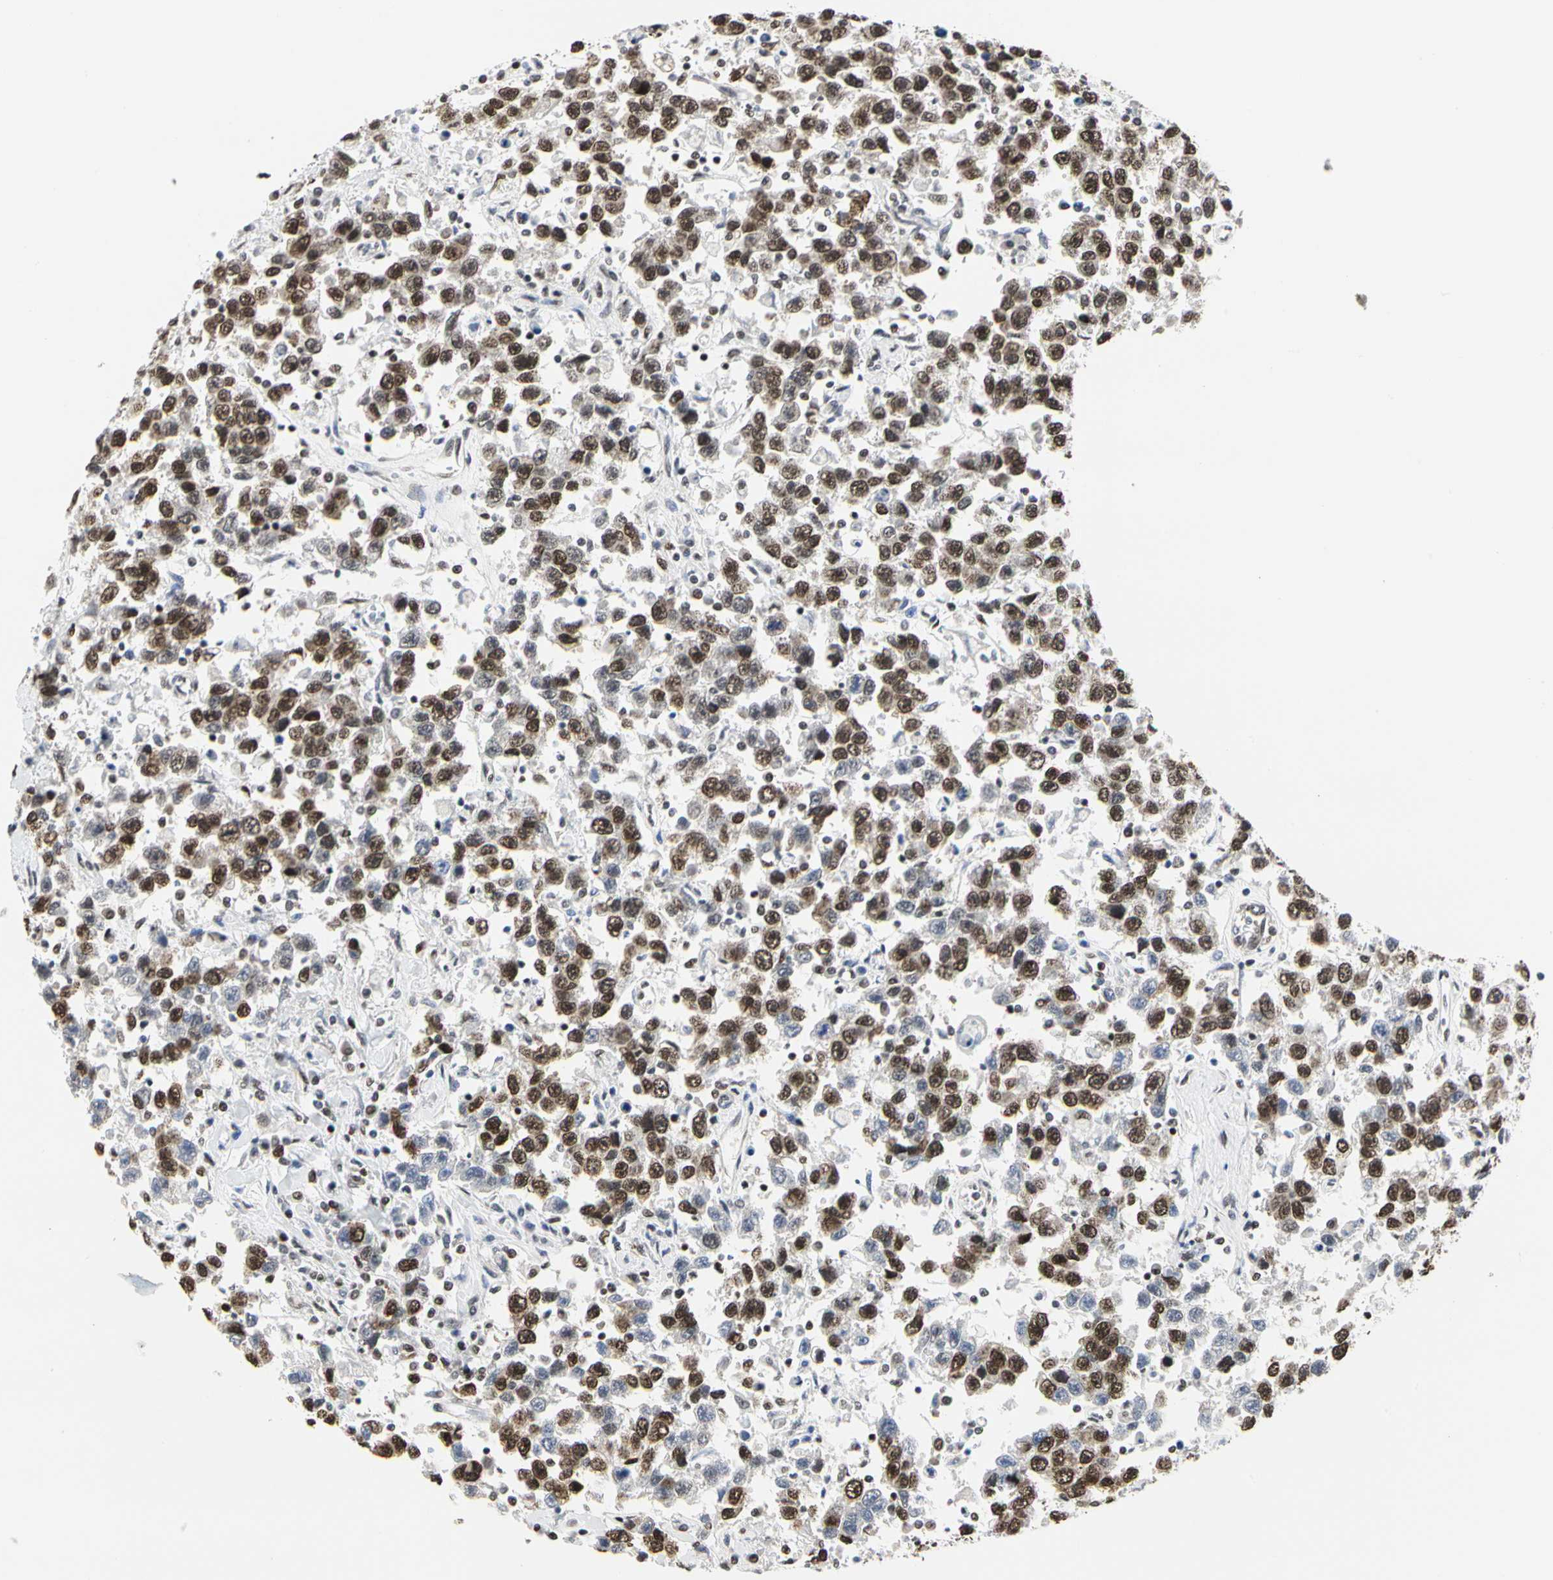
{"staining": {"intensity": "moderate", "quantity": ">75%", "location": "nuclear"}, "tissue": "testis cancer", "cell_type": "Tumor cells", "image_type": "cancer", "snomed": [{"axis": "morphology", "description": "Seminoma, NOS"}, {"axis": "topography", "description": "Testis"}], "caption": "A brown stain highlights moderate nuclear staining of a protein in human testis cancer (seminoma) tumor cells. Nuclei are stained in blue.", "gene": "PRMT3", "patient": {"sex": "male", "age": 41}}